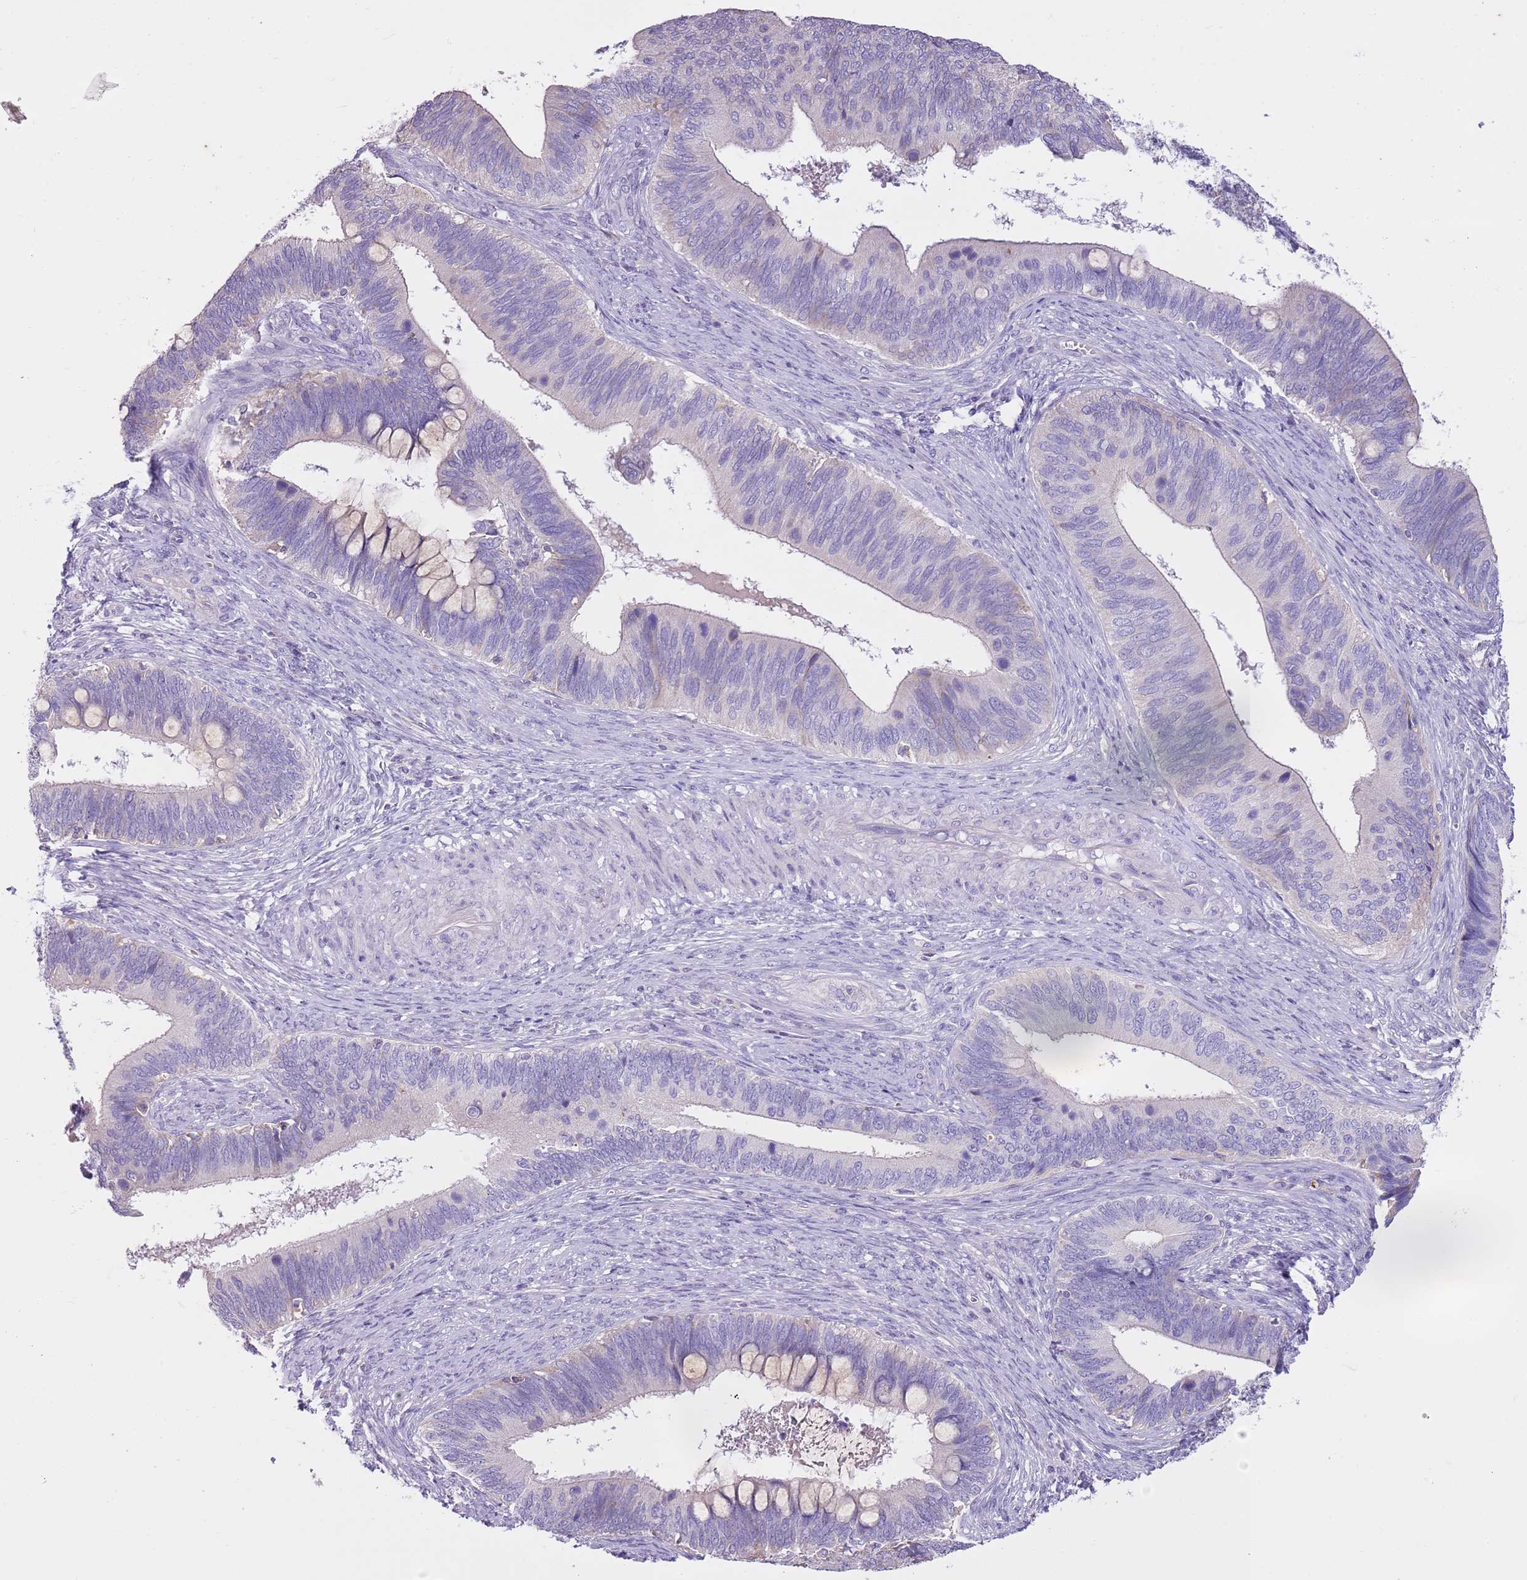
{"staining": {"intensity": "negative", "quantity": "none", "location": "none"}, "tissue": "cervical cancer", "cell_type": "Tumor cells", "image_type": "cancer", "snomed": [{"axis": "morphology", "description": "Adenocarcinoma, NOS"}, {"axis": "topography", "description": "Cervix"}], "caption": "Tumor cells are negative for brown protein staining in adenocarcinoma (cervical).", "gene": "CNPPD1", "patient": {"sex": "female", "age": 42}}